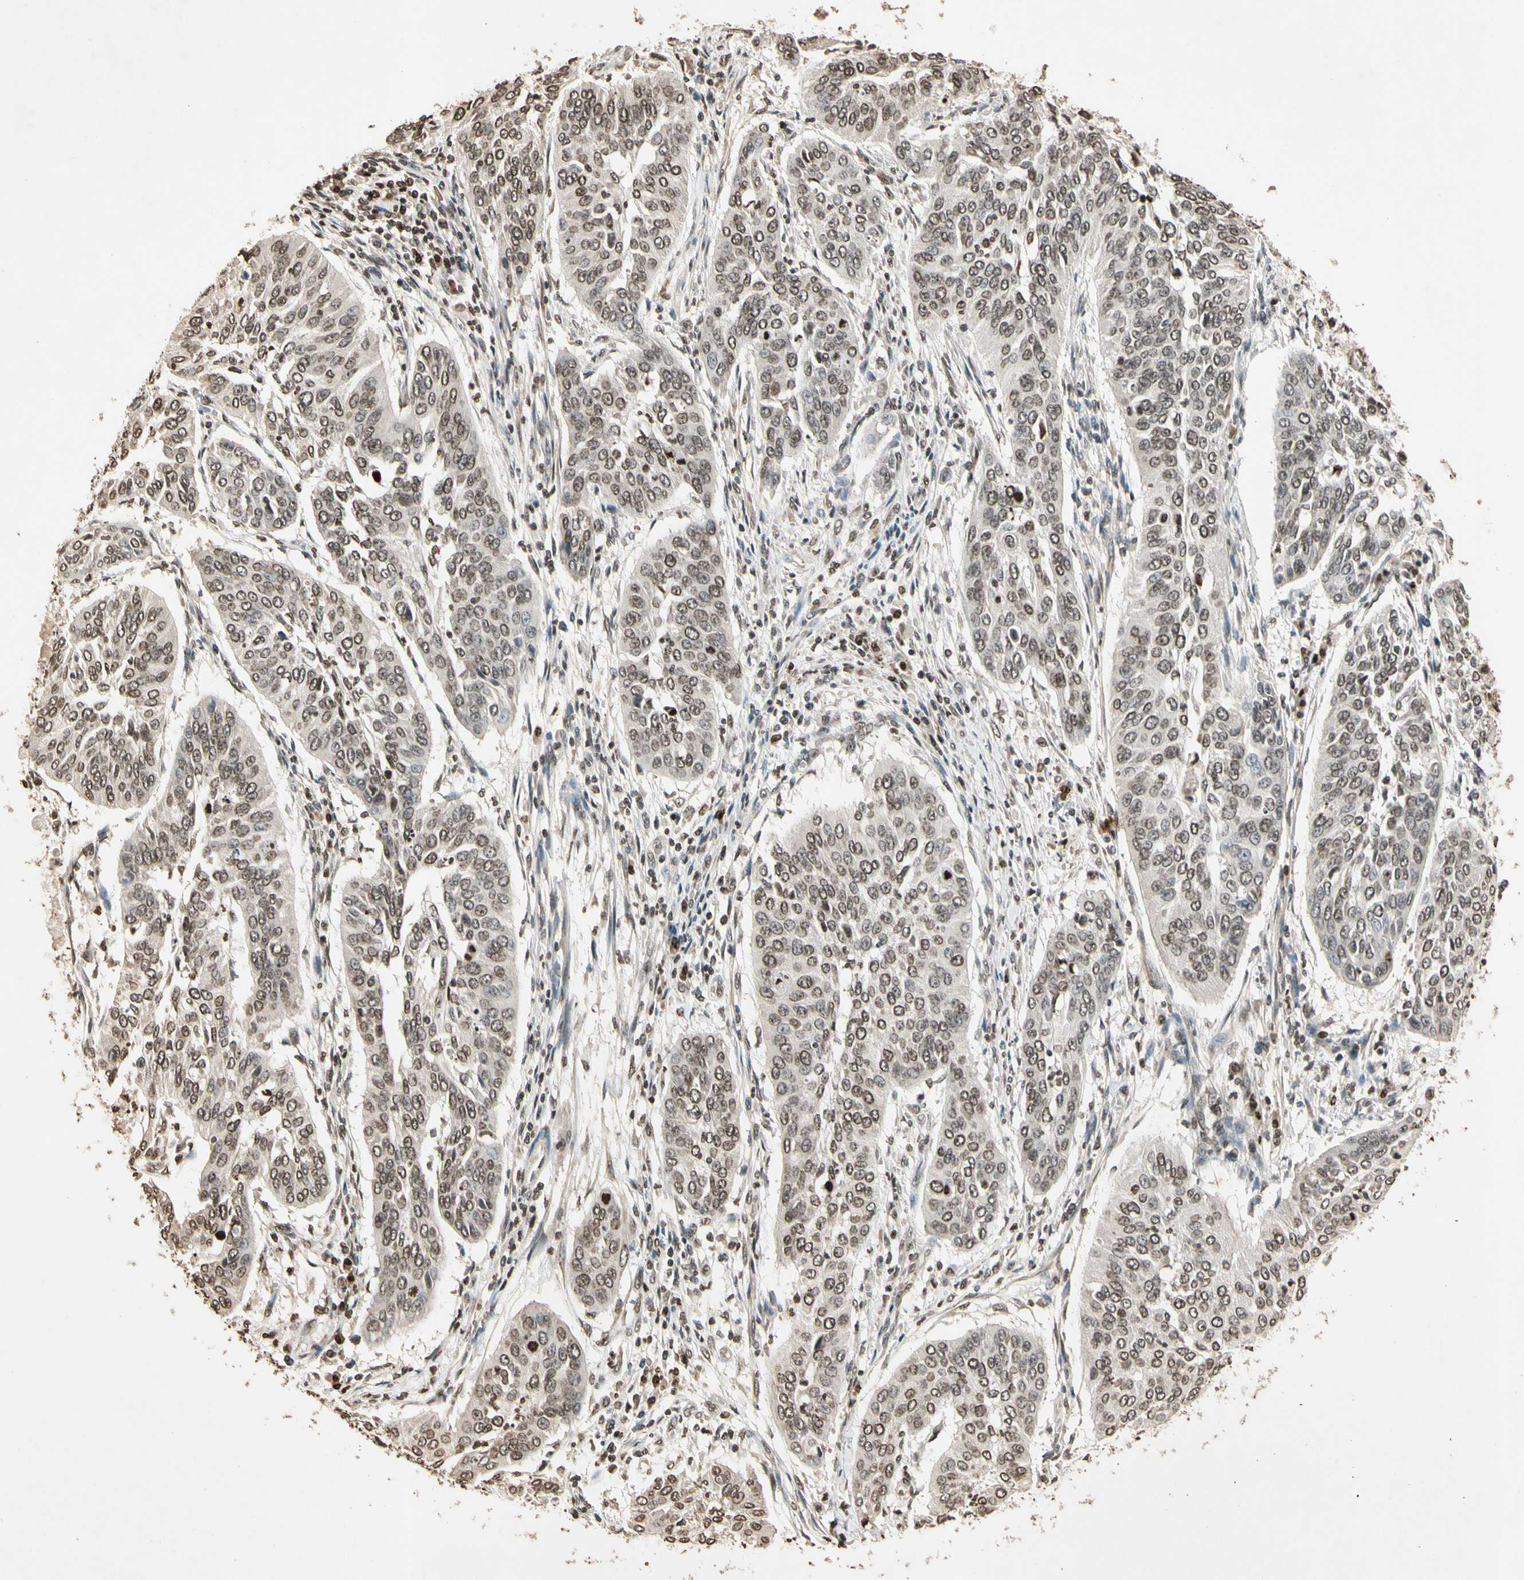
{"staining": {"intensity": "weak", "quantity": "25%-75%", "location": "nuclear"}, "tissue": "cervical cancer", "cell_type": "Tumor cells", "image_type": "cancer", "snomed": [{"axis": "morphology", "description": "Normal tissue, NOS"}, {"axis": "morphology", "description": "Squamous cell carcinoma, NOS"}, {"axis": "topography", "description": "Cervix"}], "caption": "Squamous cell carcinoma (cervical) stained for a protein displays weak nuclear positivity in tumor cells.", "gene": "TOP1", "patient": {"sex": "female", "age": 39}}